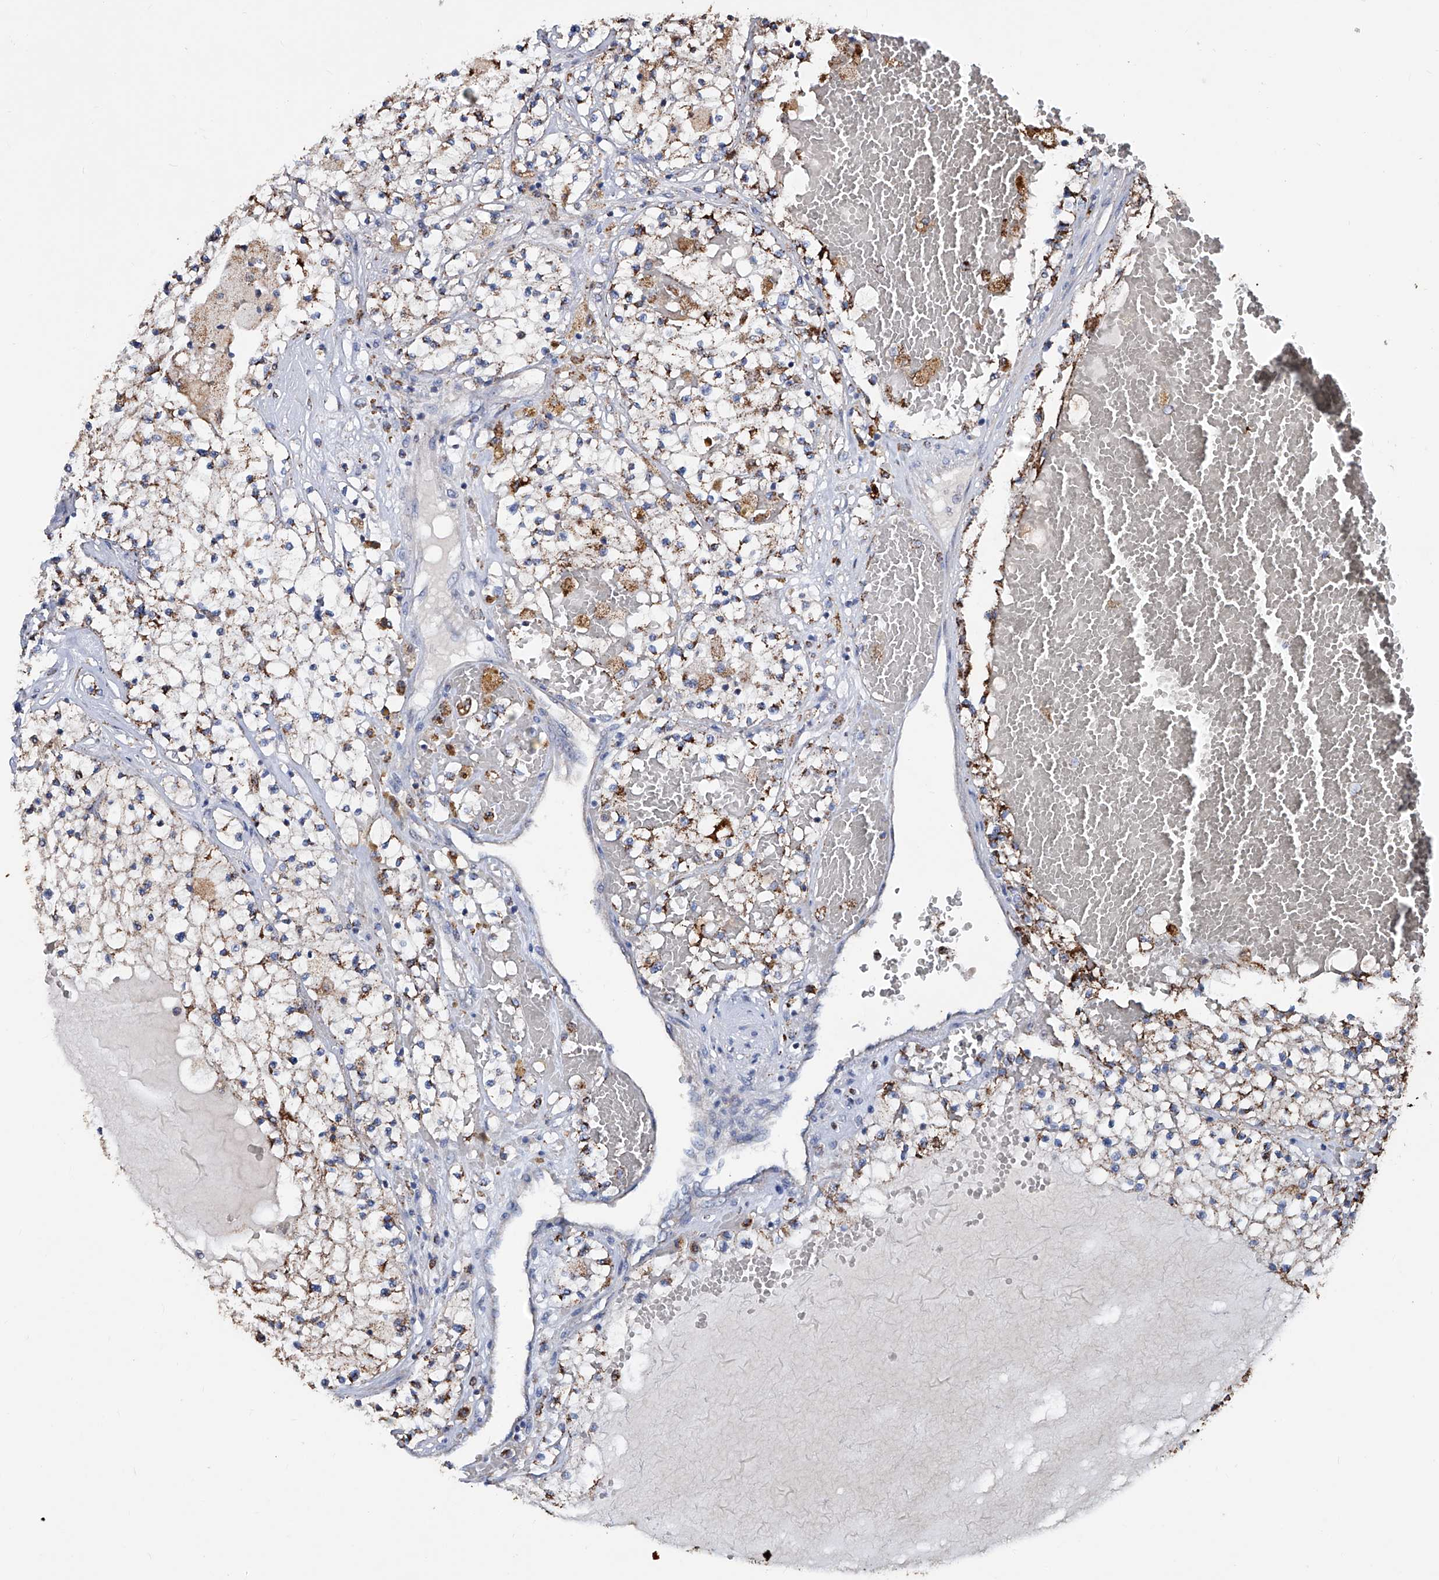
{"staining": {"intensity": "moderate", "quantity": ">75%", "location": "cytoplasmic/membranous"}, "tissue": "renal cancer", "cell_type": "Tumor cells", "image_type": "cancer", "snomed": [{"axis": "morphology", "description": "Normal tissue, NOS"}, {"axis": "morphology", "description": "Adenocarcinoma, NOS"}, {"axis": "topography", "description": "Kidney"}], "caption": "Renal cancer was stained to show a protein in brown. There is medium levels of moderate cytoplasmic/membranous expression in approximately >75% of tumor cells. The protein of interest is stained brown, and the nuclei are stained in blue (DAB (3,3'-diaminobenzidine) IHC with brightfield microscopy, high magnification).", "gene": "NHS", "patient": {"sex": "male", "age": 68}}